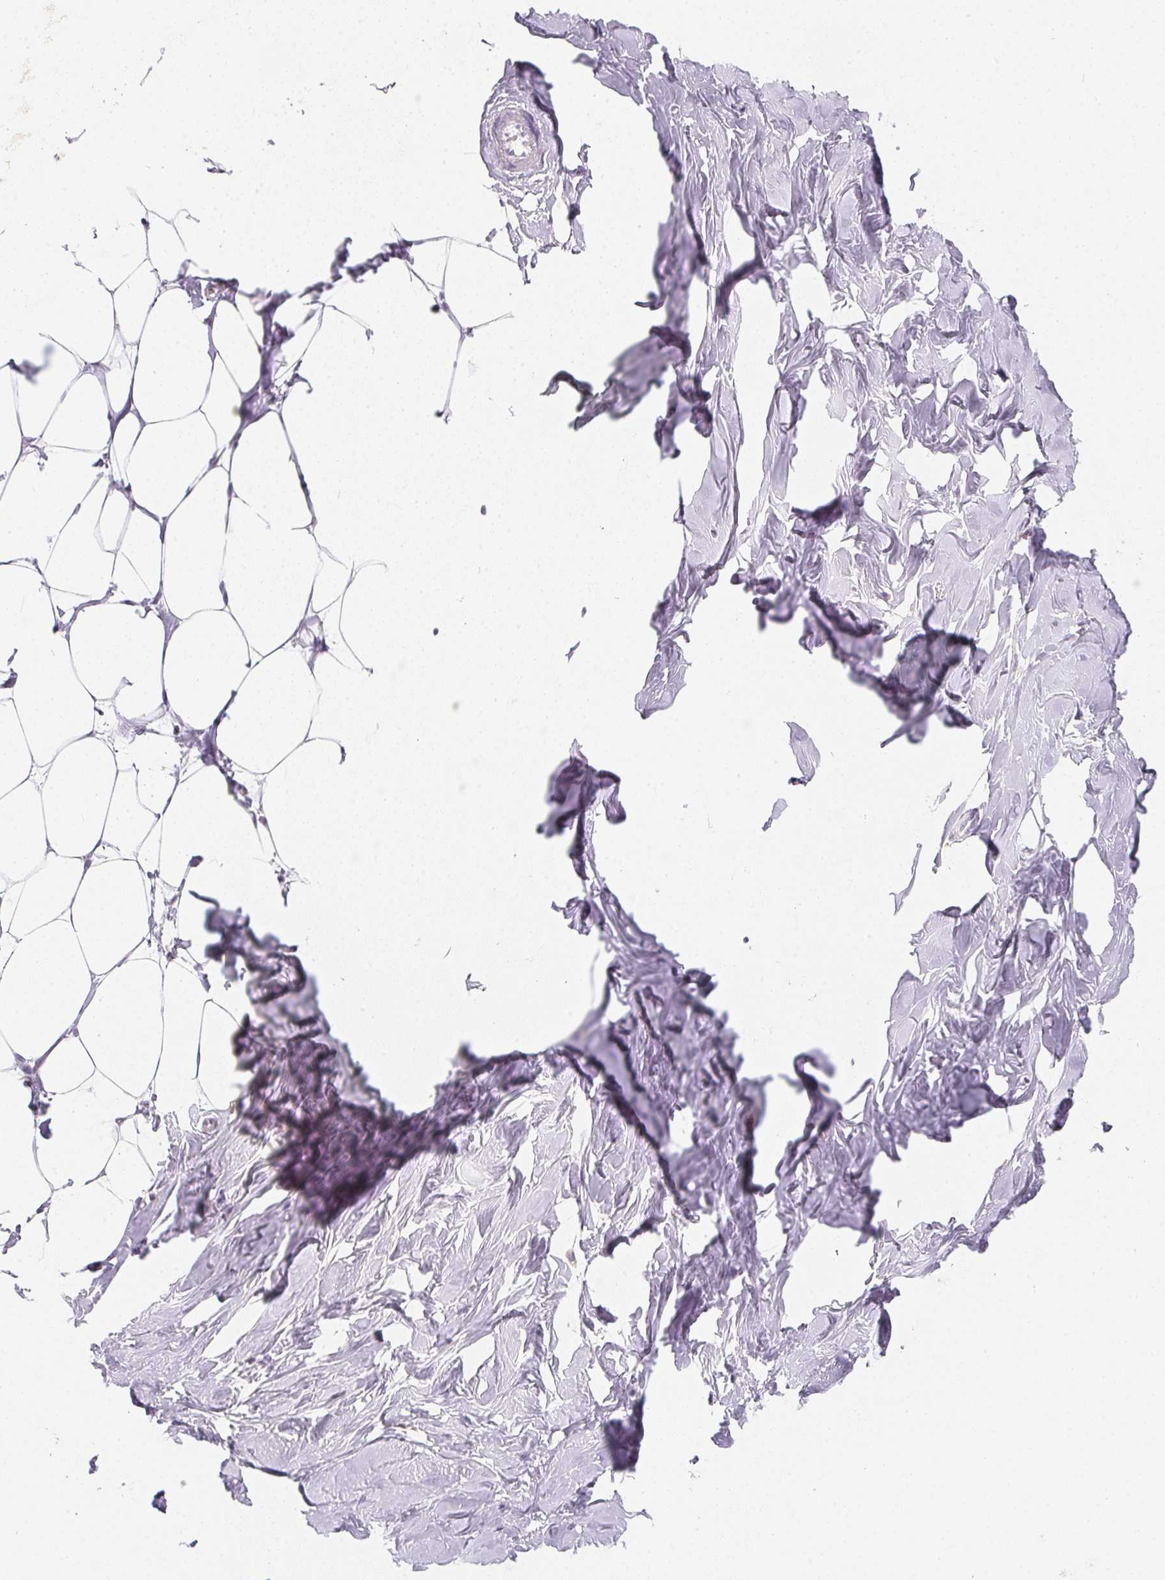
{"staining": {"intensity": "negative", "quantity": "none", "location": "none"}, "tissue": "breast", "cell_type": "Adipocytes", "image_type": "normal", "snomed": [{"axis": "morphology", "description": "Normal tissue, NOS"}, {"axis": "topography", "description": "Breast"}], "caption": "DAB immunohistochemical staining of unremarkable breast displays no significant staining in adipocytes.", "gene": "SOAT1", "patient": {"sex": "female", "age": 27}}